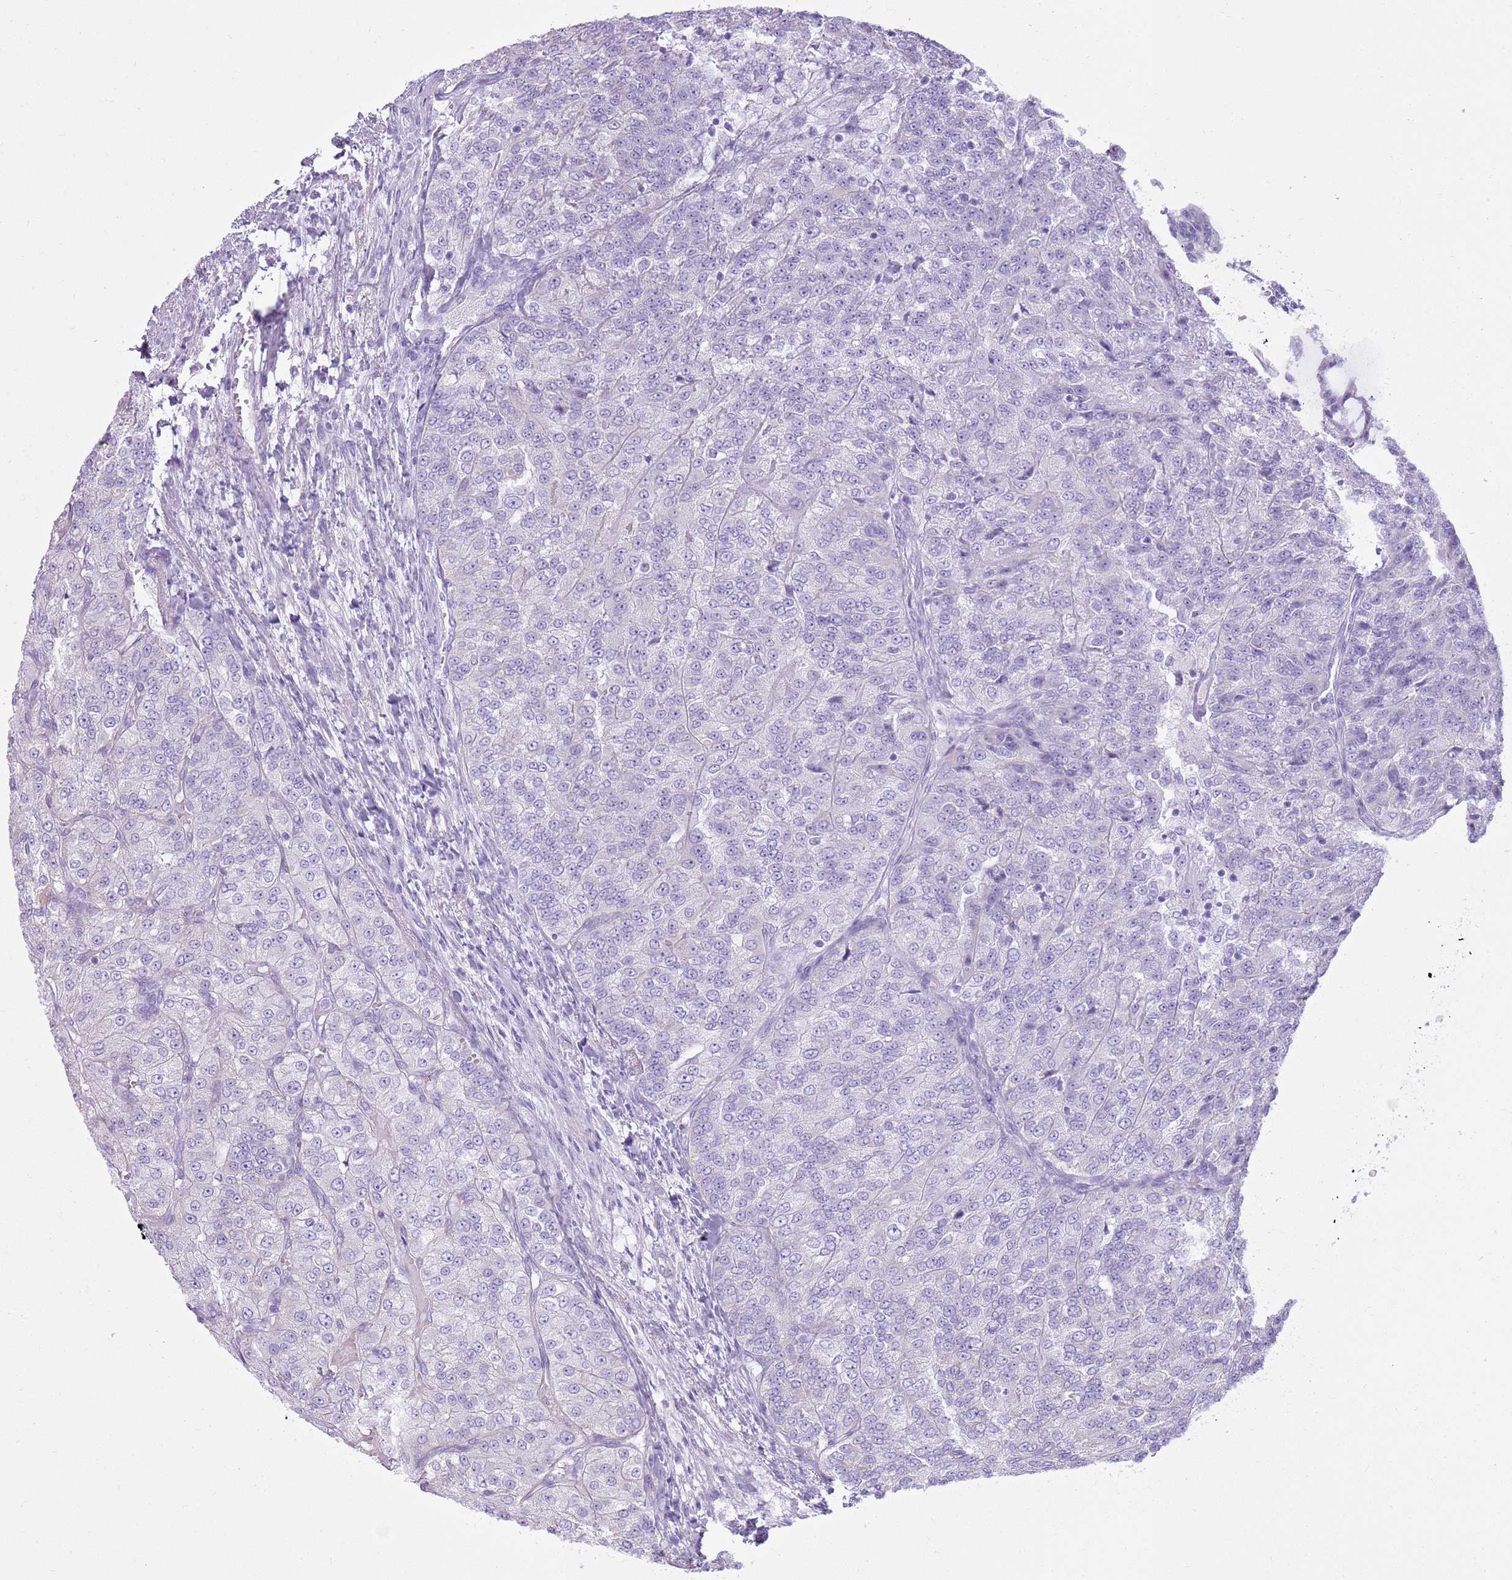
{"staining": {"intensity": "negative", "quantity": "none", "location": "none"}, "tissue": "renal cancer", "cell_type": "Tumor cells", "image_type": "cancer", "snomed": [{"axis": "morphology", "description": "Adenocarcinoma, NOS"}, {"axis": "topography", "description": "Kidney"}], "caption": "IHC photomicrograph of human adenocarcinoma (renal) stained for a protein (brown), which exhibits no expression in tumor cells. The staining was performed using DAB to visualize the protein expression in brown, while the nuclei were stained in blue with hematoxylin (Magnification: 20x).", "gene": "CD177", "patient": {"sex": "female", "age": 63}}